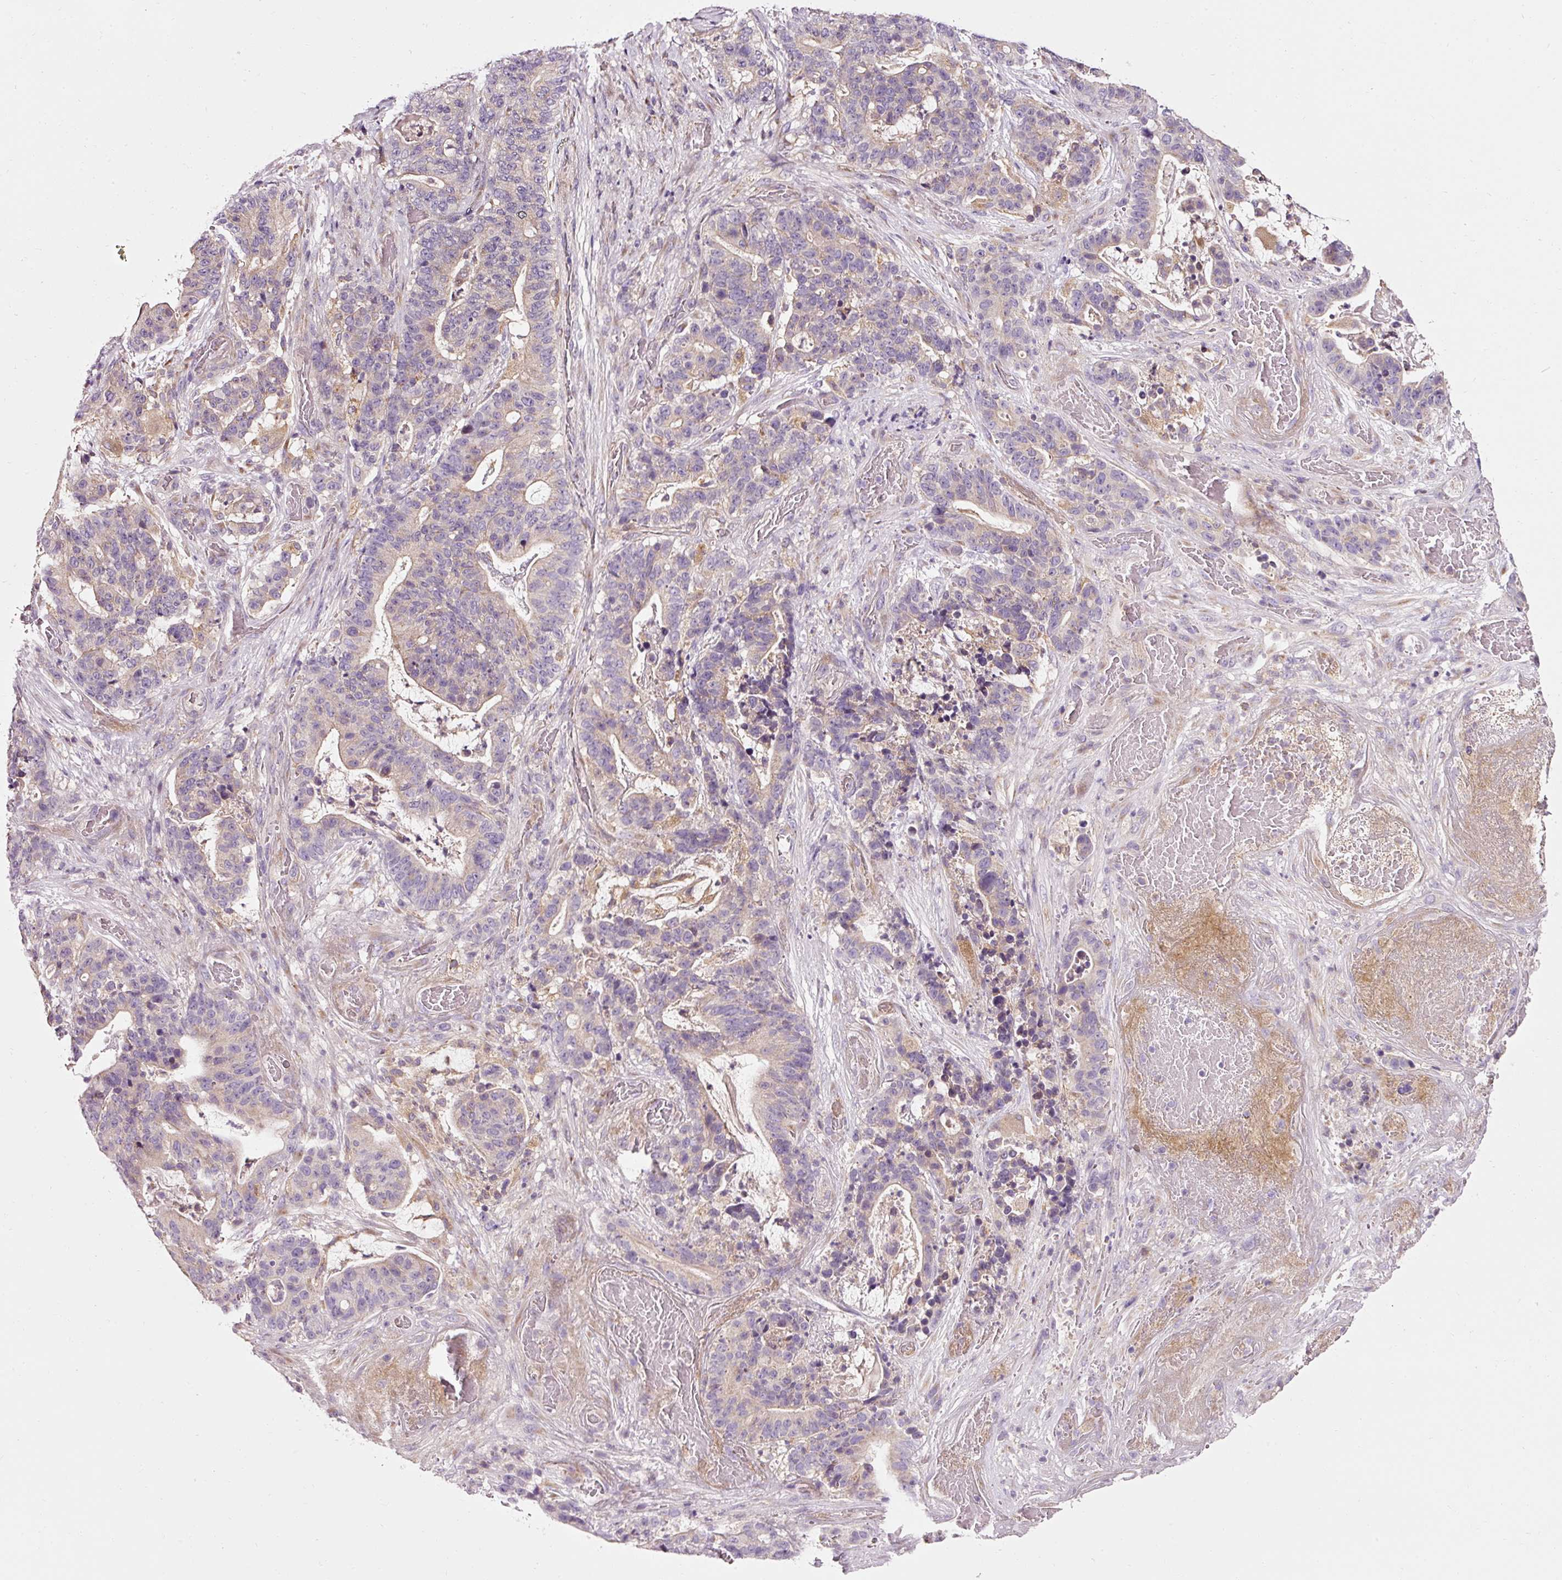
{"staining": {"intensity": "weak", "quantity": "<25%", "location": "cytoplasmic/membranous"}, "tissue": "stomach cancer", "cell_type": "Tumor cells", "image_type": "cancer", "snomed": [{"axis": "morphology", "description": "Normal tissue, NOS"}, {"axis": "morphology", "description": "Adenocarcinoma, NOS"}, {"axis": "topography", "description": "Stomach"}], "caption": "Tumor cells are negative for protein expression in human stomach cancer (adenocarcinoma).", "gene": "NAPA", "patient": {"sex": "female", "age": 64}}